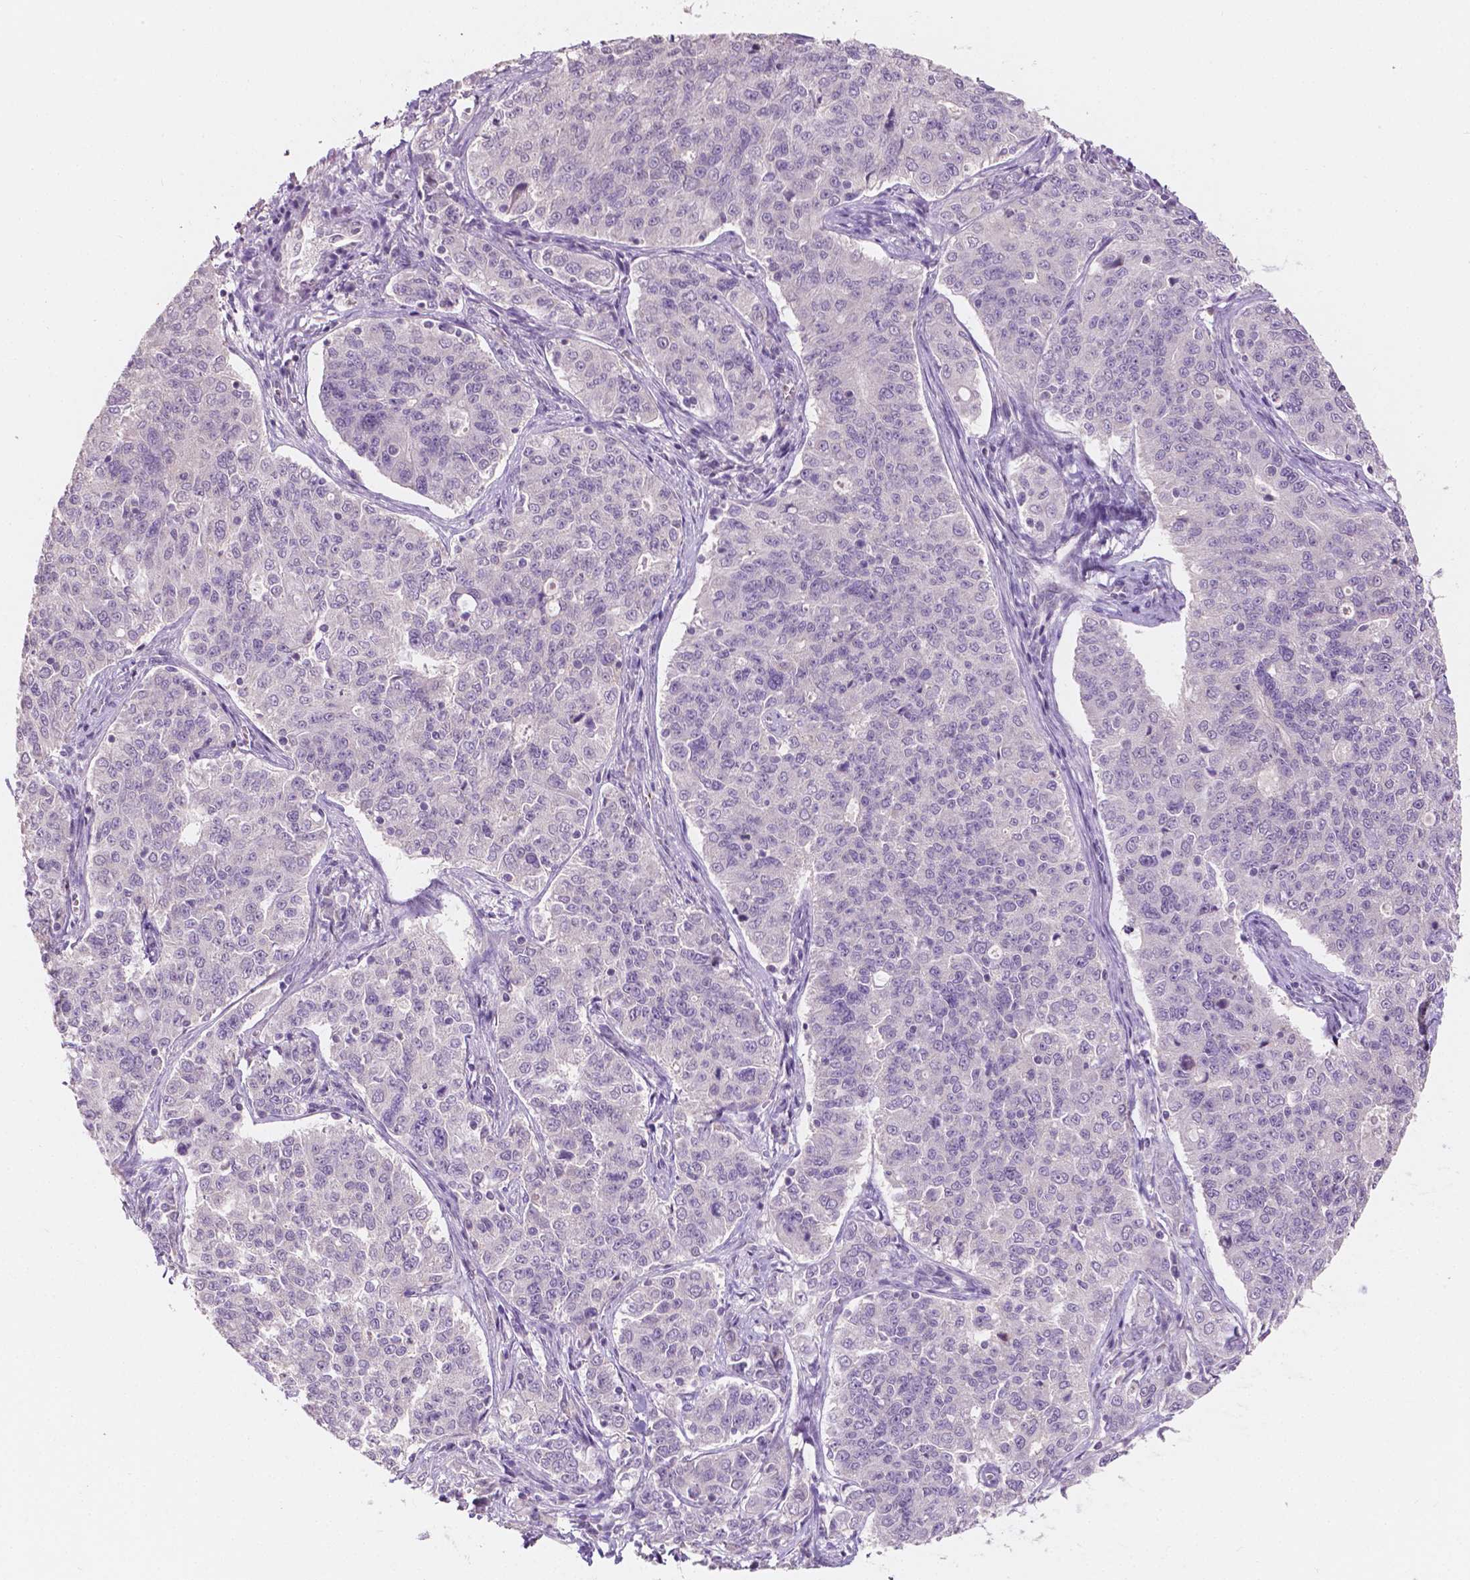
{"staining": {"intensity": "negative", "quantity": "none", "location": "none"}, "tissue": "endometrial cancer", "cell_type": "Tumor cells", "image_type": "cancer", "snomed": [{"axis": "morphology", "description": "Adenocarcinoma, NOS"}, {"axis": "topography", "description": "Endometrium"}], "caption": "Tumor cells show no significant positivity in endometrial cancer (adenocarcinoma). (DAB IHC with hematoxylin counter stain).", "gene": "TAL1", "patient": {"sex": "female", "age": 43}}